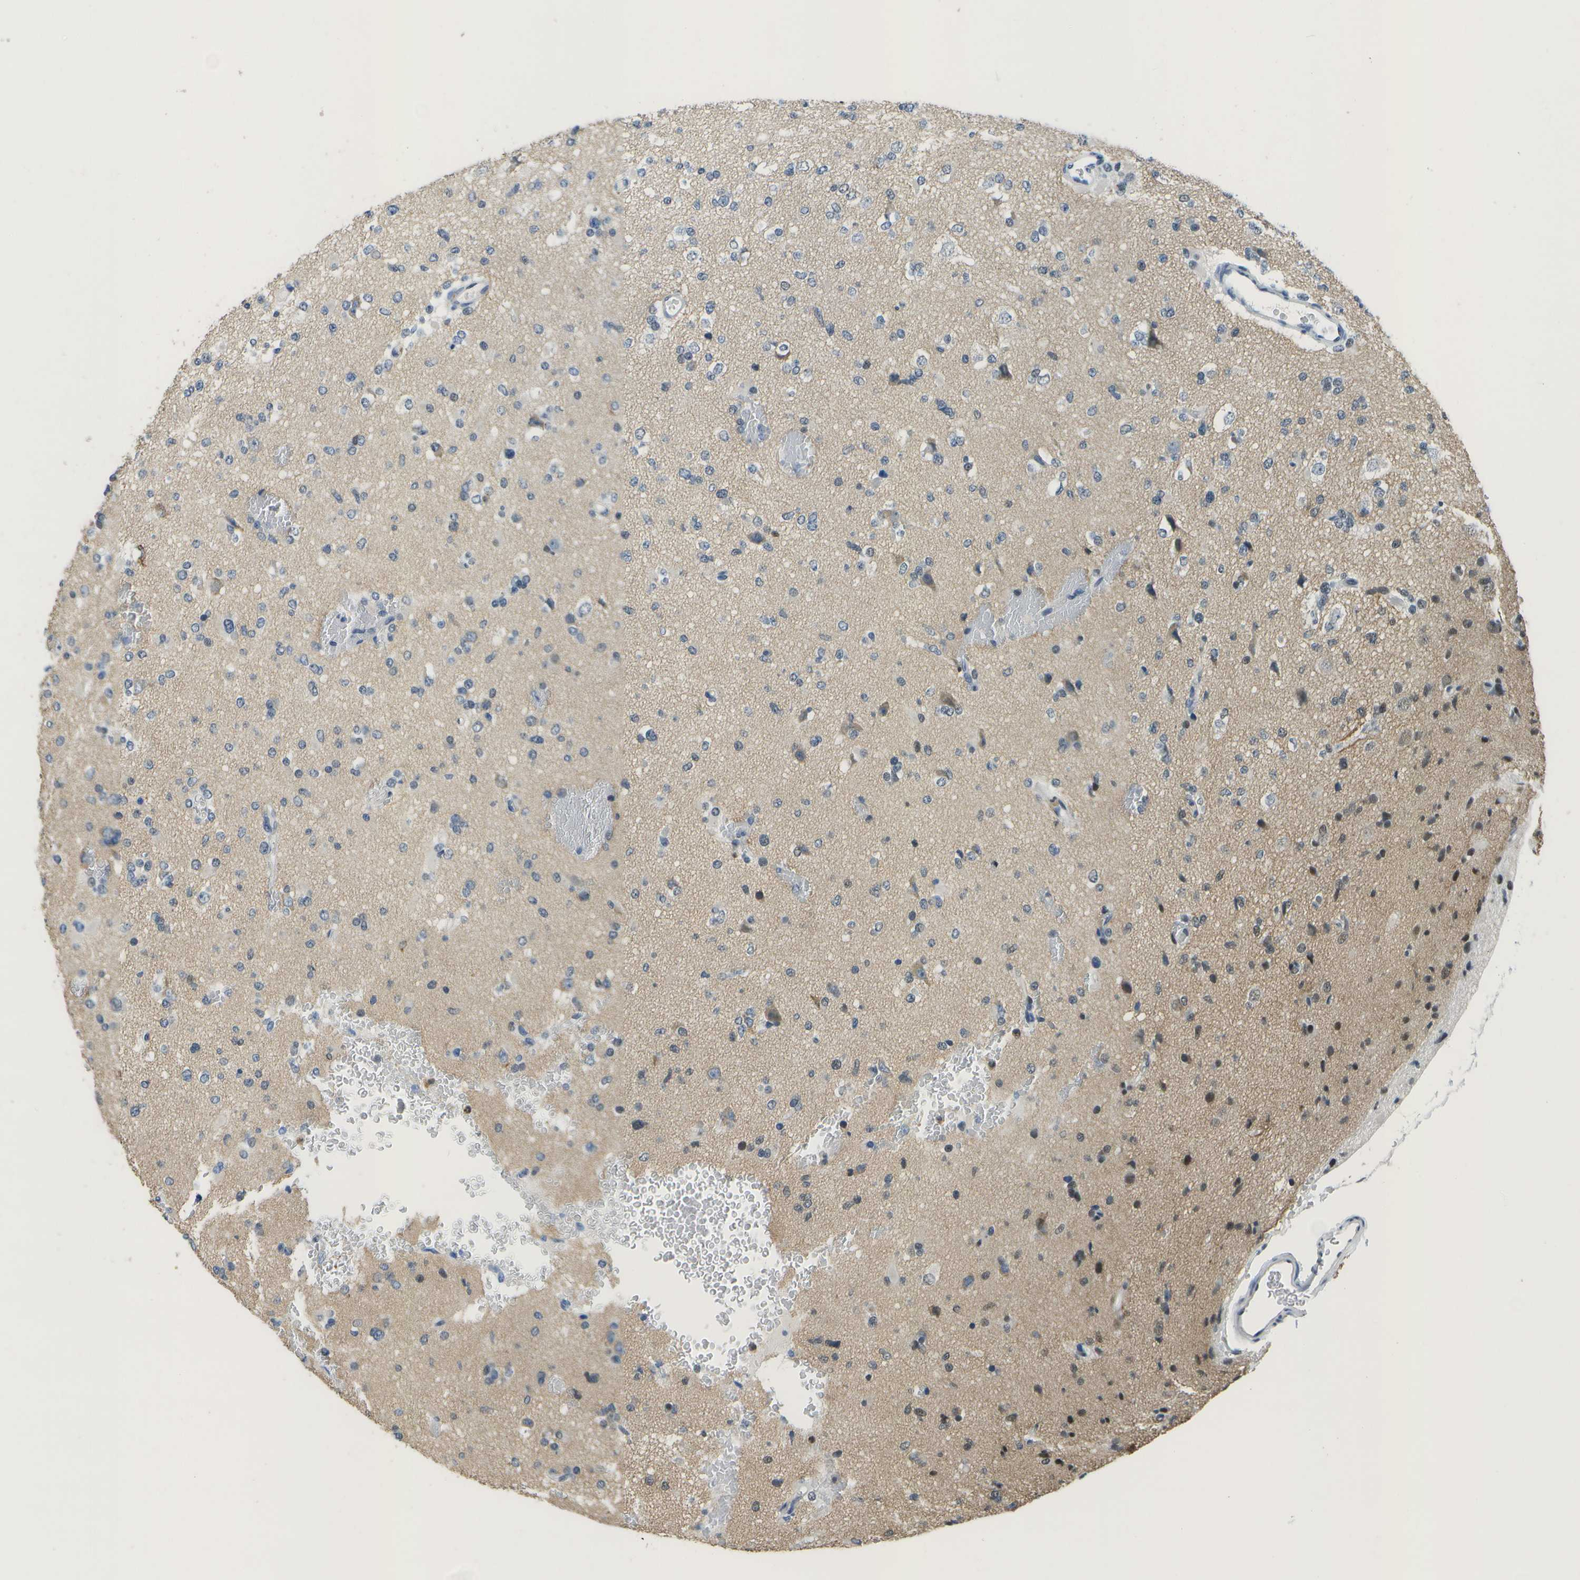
{"staining": {"intensity": "negative", "quantity": "none", "location": "none"}, "tissue": "glioma", "cell_type": "Tumor cells", "image_type": "cancer", "snomed": [{"axis": "morphology", "description": "Glioma, malignant, Low grade"}, {"axis": "topography", "description": "Brain"}], "caption": "This is an immunohistochemistry (IHC) image of glioma. There is no staining in tumor cells.", "gene": "DSE", "patient": {"sex": "female", "age": 22}}